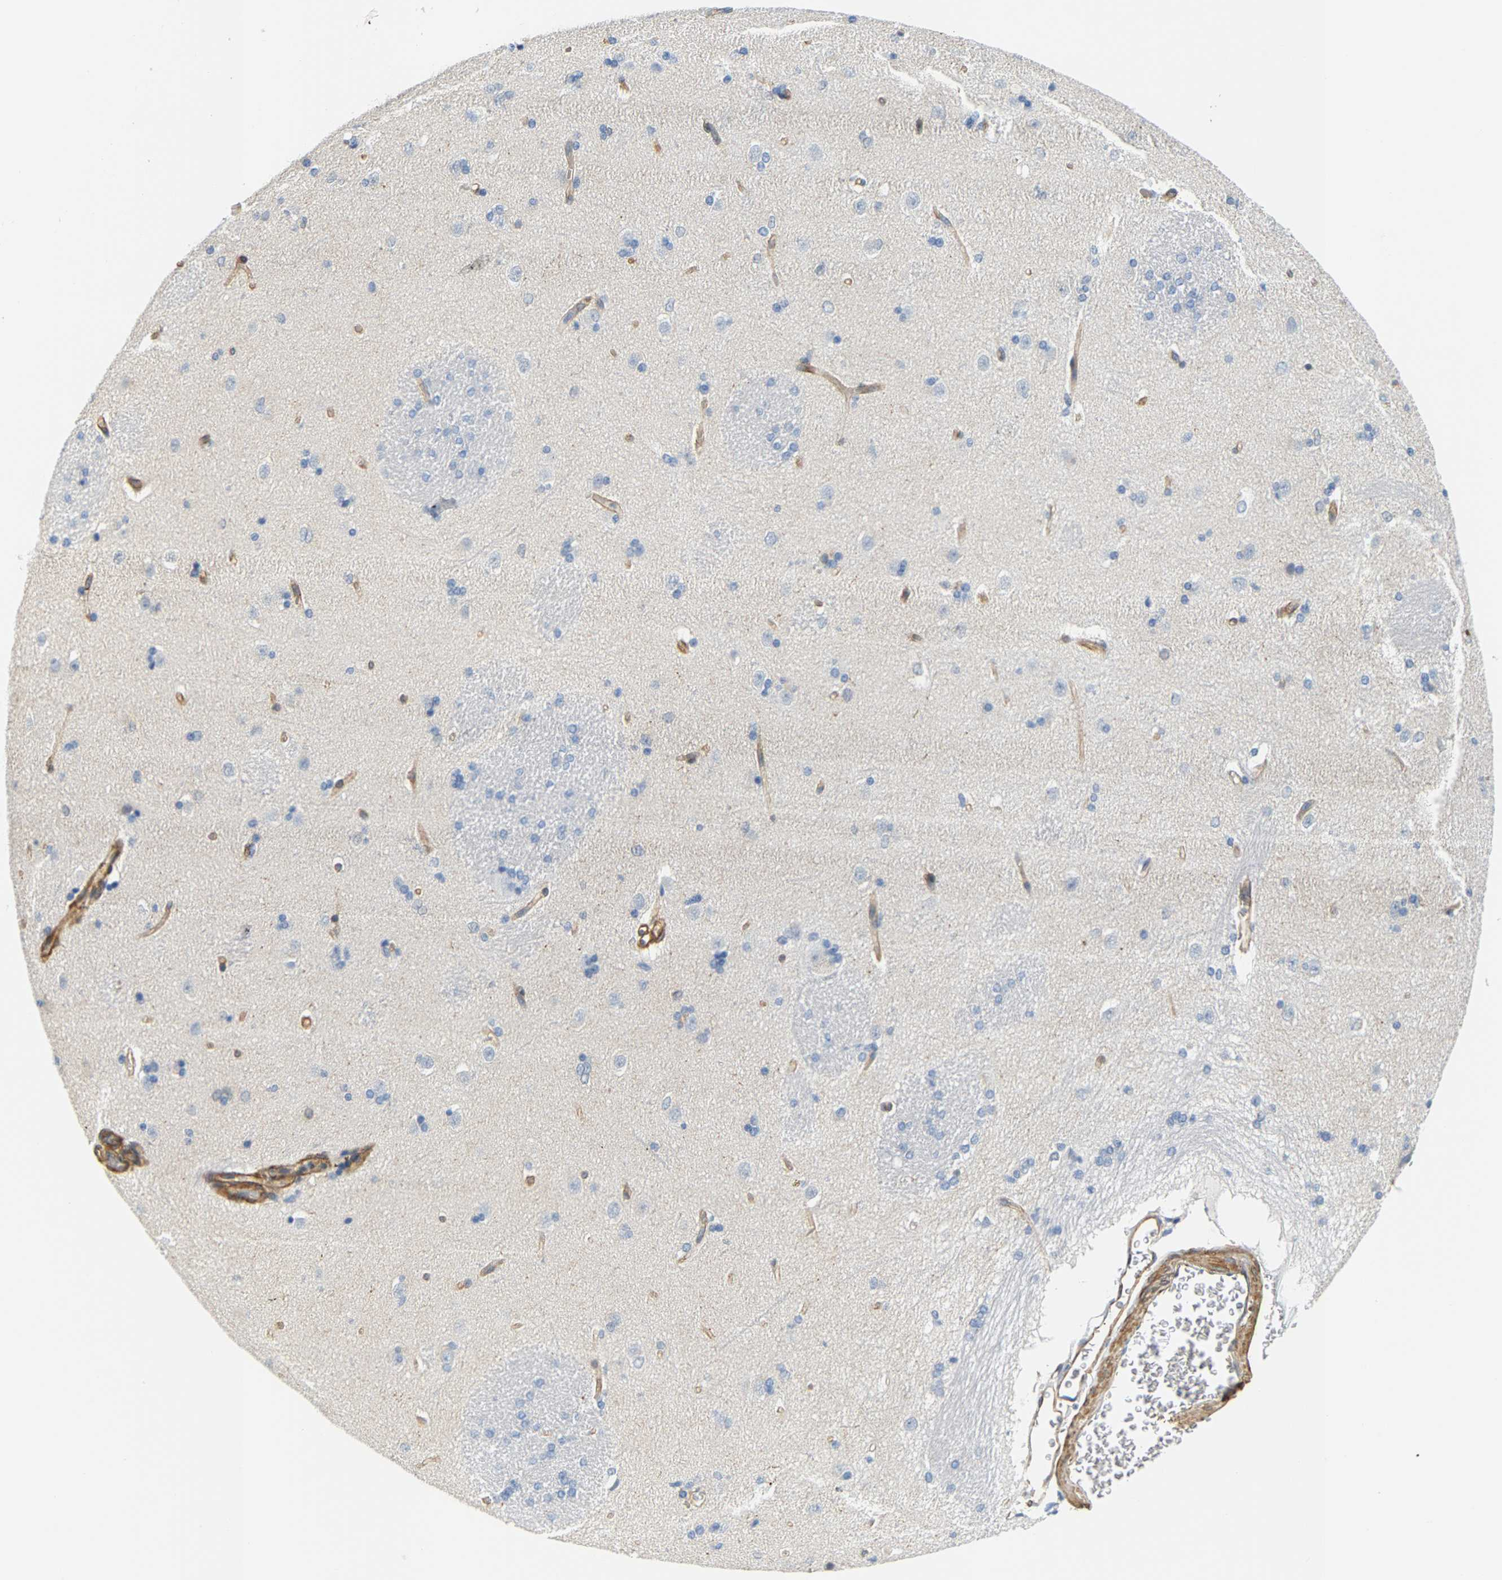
{"staining": {"intensity": "weak", "quantity": "<25%", "location": "cytoplasmic/membranous"}, "tissue": "caudate", "cell_type": "Glial cells", "image_type": "normal", "snomed": [{"axis": "morphology", "description": "Normal tissue, NOS"}, {"axis": "topography", "description": "Lateral ventricle wall"}], "caption": "Immunohistochemistry micrograph of unremarkable human caudate stained for a protein (brown), which exhibits no expression in glial cells.", "gene": "PAWR", "patient": {"sex": "female", "age": 19}}